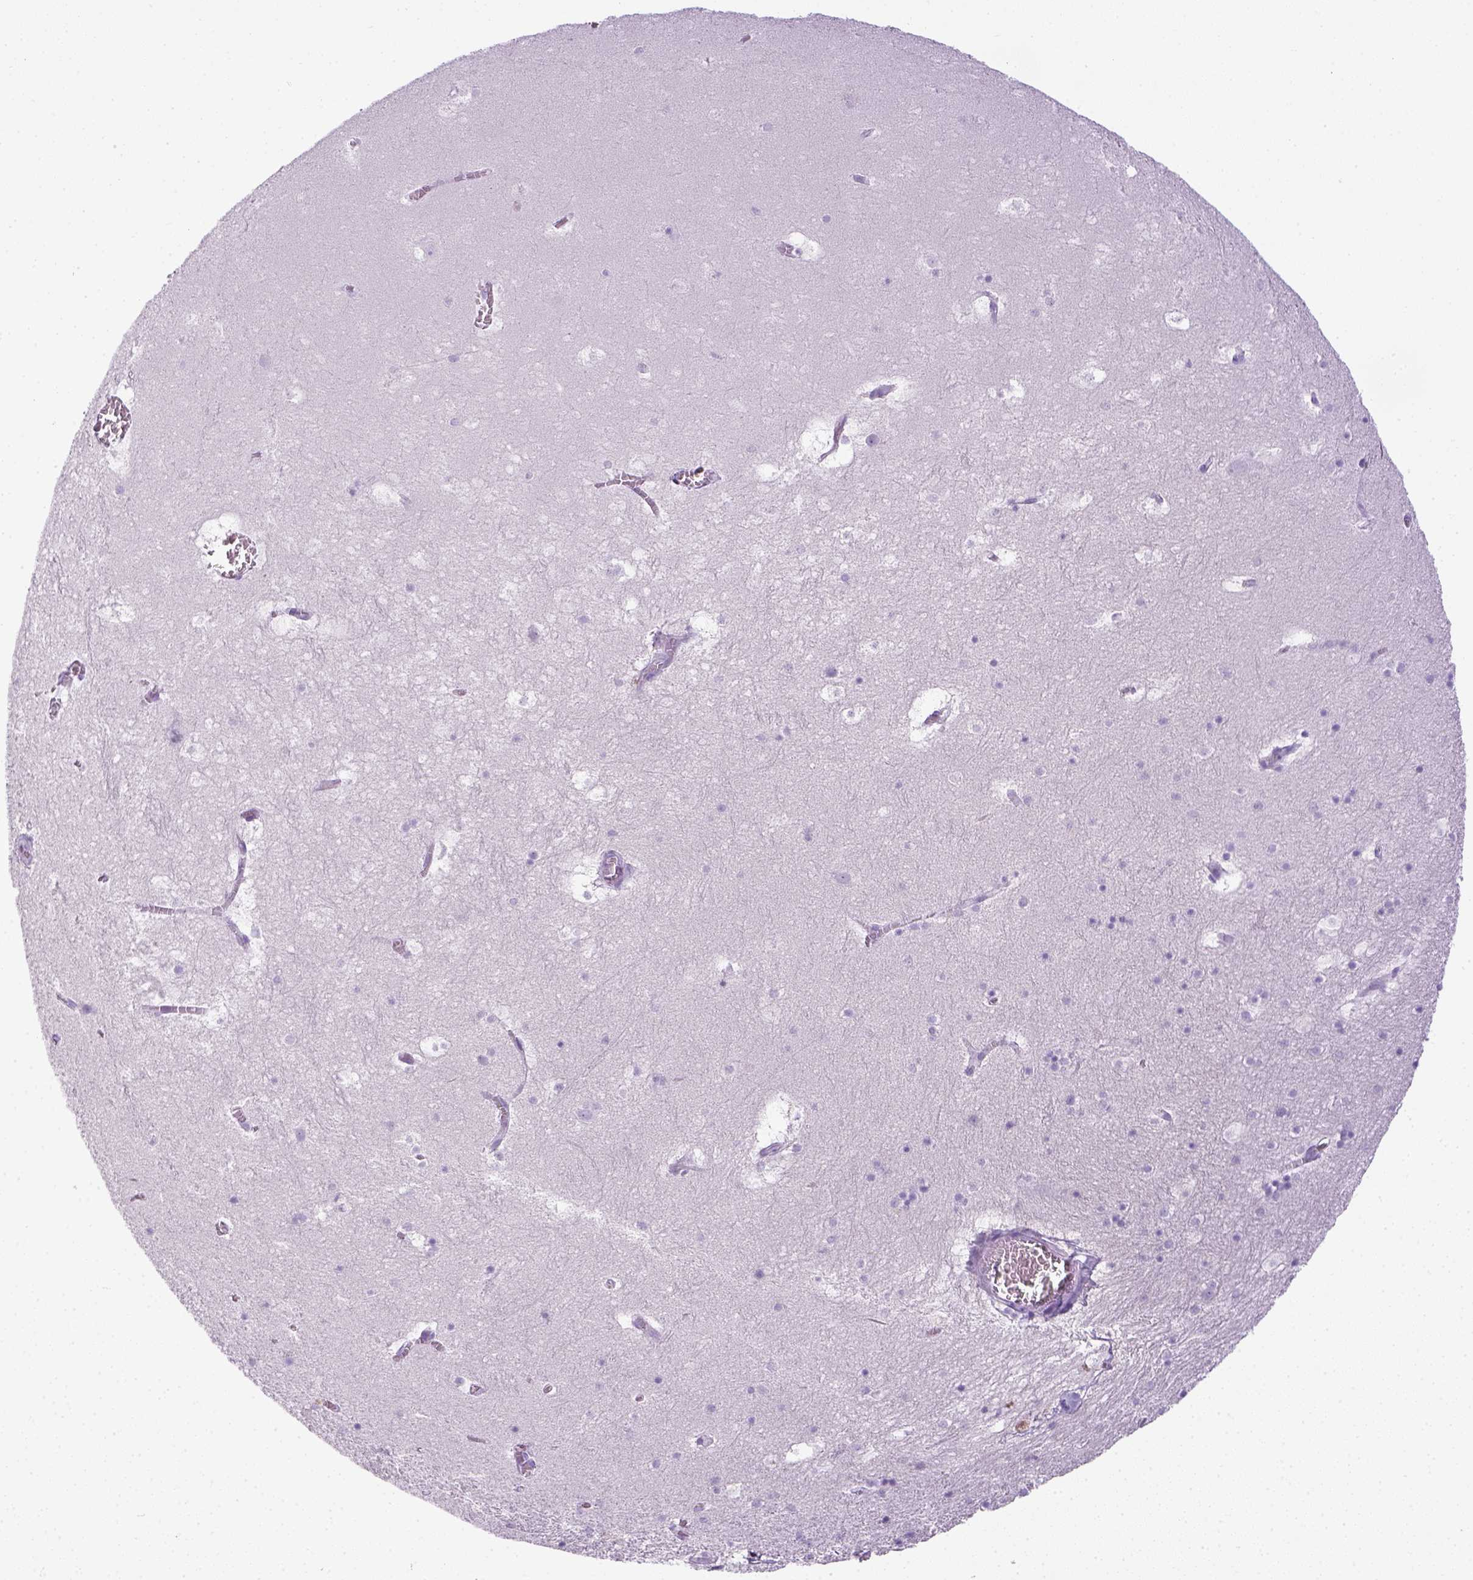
{"staining": {"intensity": "negative", "quantity": "none", "location": "none"}, "tissue": "hippocampus", "cell_type": "Glial cells", "image_type": "normal", "snomed": [{"axis": "morphology", "description": "Normal tissue, NOS"}, {"axis": "topography", "description": "Hippocampus"}], "caption": "An immunohistochemistry (IHC) photomicrograph of benign hippocampus is shown. There is no staining in glial cells of hippocampus. Brightfield microscopy of IHC stained with DAB (3,3'-diaminobenzidine) (brown) and hematoxylin (blue), captured at high magnification.", "gene": "LGSN", "patient": {"sex": "male", "age": 45}}